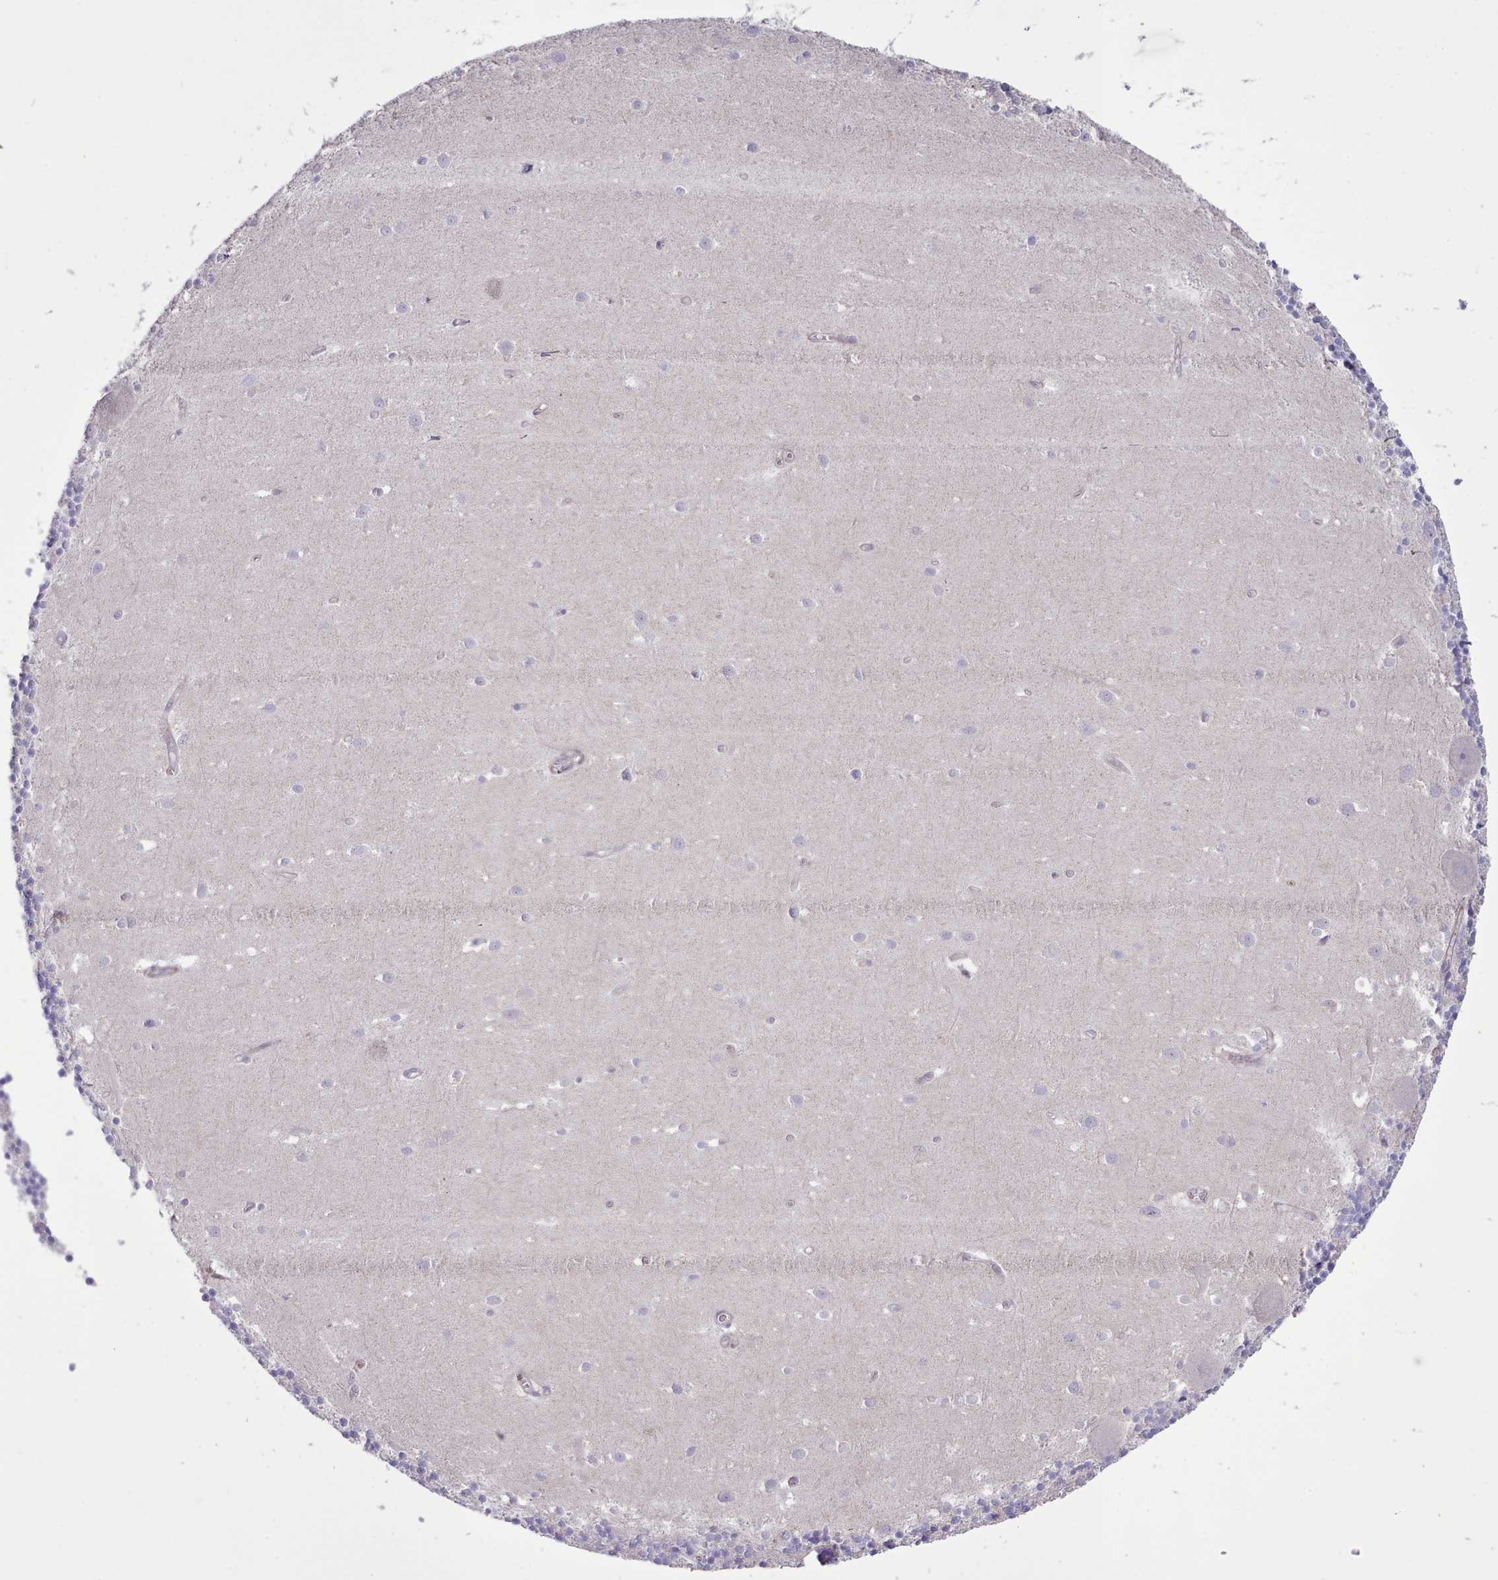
{"staining": {"intensity": "negative", "quantity": "none", "location": "none"}, "tissue": "cerebellum", "cell_type": "Cells in granular layer", "image_type": "normal", "snomed": [{"axis": "morphology", "description": "Normal tissue, NOS"}, {"axis": "topography", "description": "Cerebellum"}], "caption": "This is a image of IHC staining of benign cerebellum, which shows no staining in cells in granular layer.", "gene": "TENT4B", "patient": {"sex": "male", "age": 54}}